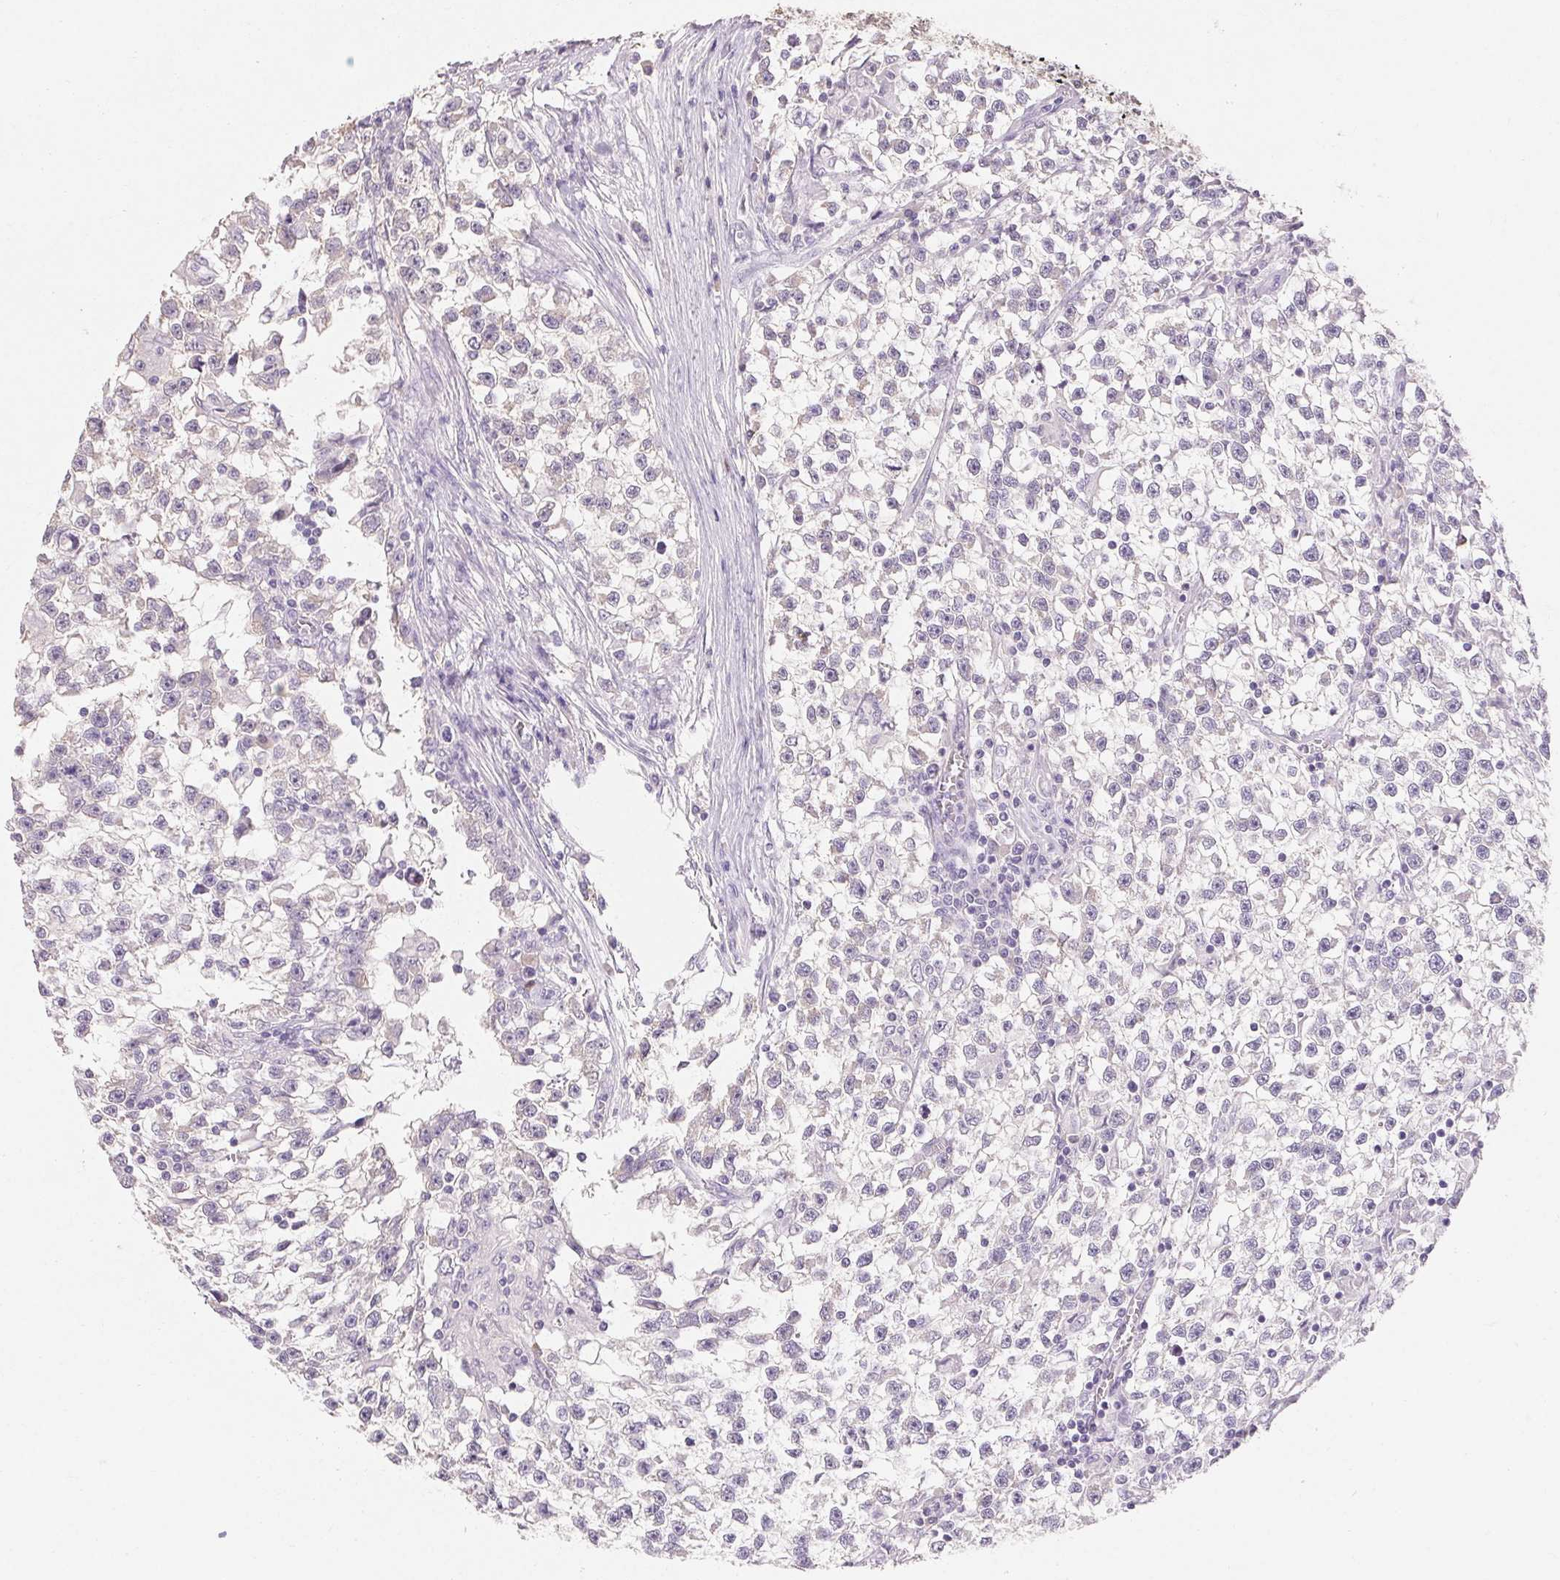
{"staining": {"intensity": "negative", "quantity": "none", "location": "none"}, "tissue": "testis cancer", "cell_type": "Tumor cells", "image_type": "cancer", "snomed": [{"axis": "morphology", "description": "Seminoma, NOS"}, {"axis": "topography", "description": "Testis"}], "caption": "This is an immunohistochemistry (IHC) micrograph of human seminoma (testis). There is no positivity in tumor cells.", "gene": "MAP7D2", "patient": {"sex": "male", "age": 31}}